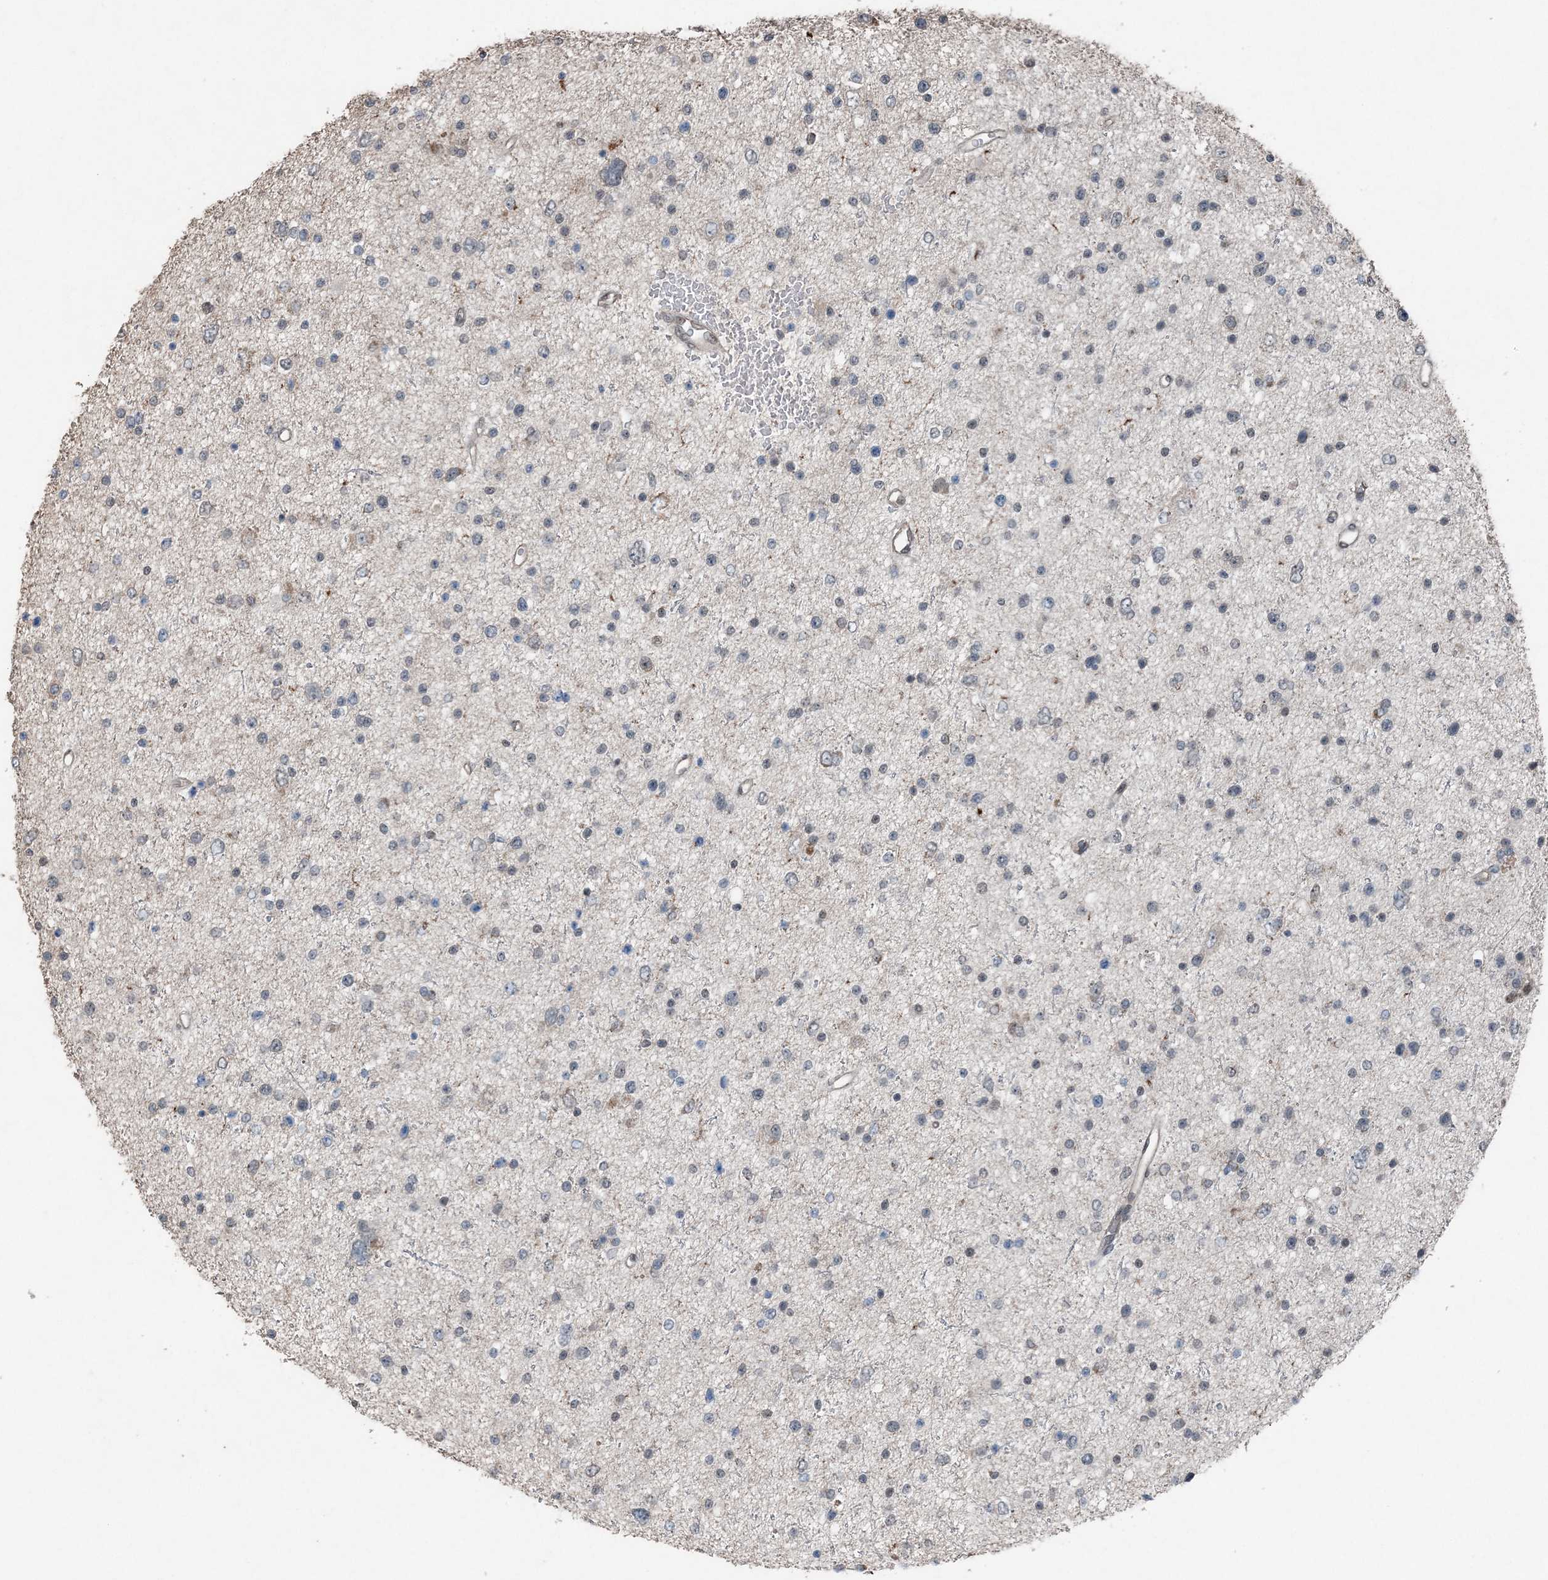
{"staining": {"intensity": "negative", "quantity": "none", "location": "none"}, "tissue": "glioma", "cell_type": "Tumor cells", "image_type": "cancer", "snomed": [{"axis": "morphology", "description": "Glioma, malignant, Low grade"}, {"axis": "topography", "description": "Brain"}], "caption": "Tumor cells show no significant protein expression in malignant glioma (low-grade).", "gene": "VSIG2", "patient": {"sex": "female", "age": 37}}